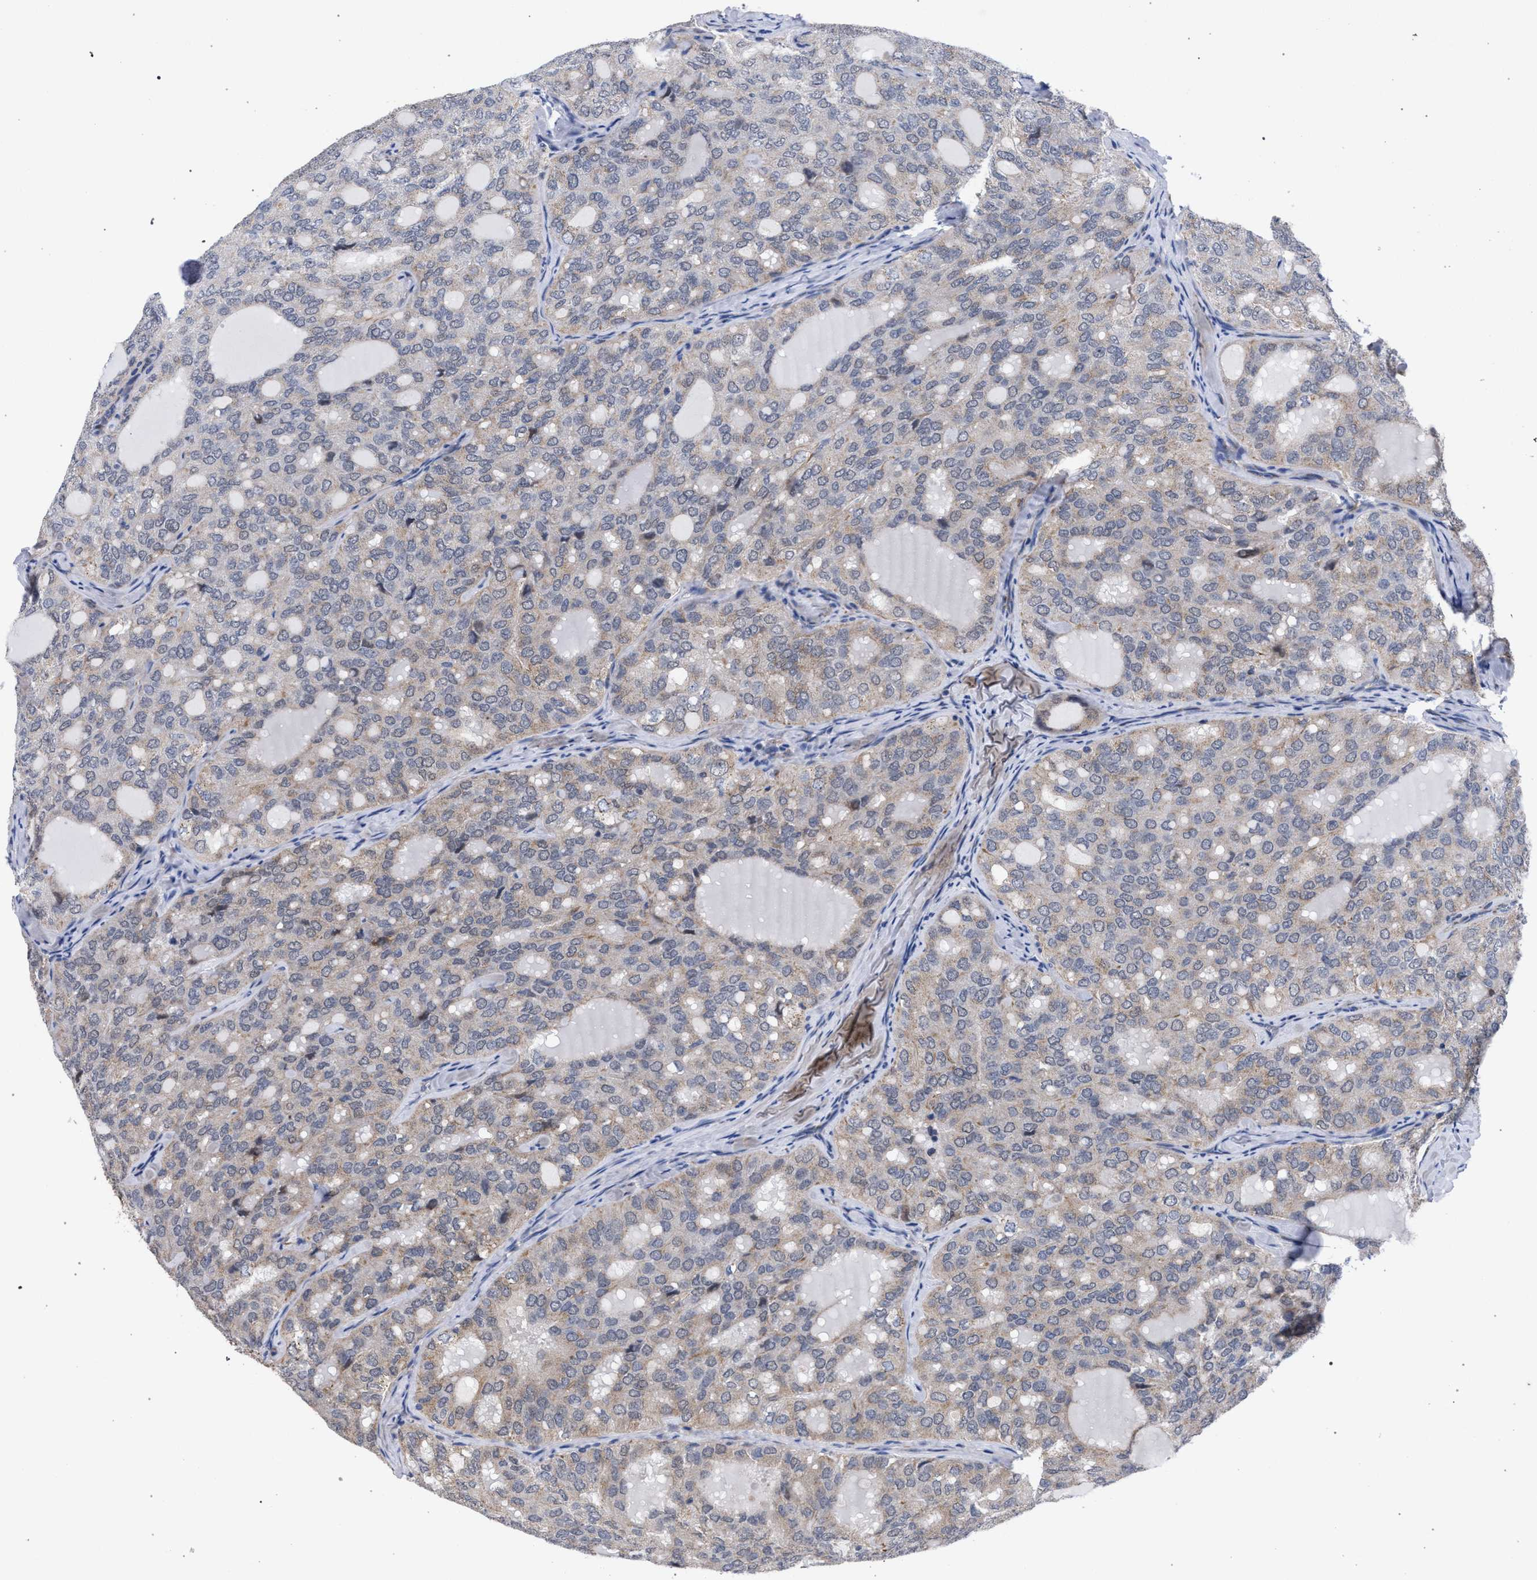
{"staining": {"intensity": "weak", "quantity": ">75%", "location": "cytoplasmic/membranous"}, "tissue": "thyroid cancer", "cell_type": "Tumor cells", "image_type": "cancer", "snomed": [{"axis": "morphology", "description": "Follicular adenoma carcinoma, NOS"}, {"axis": "topography", "description": "Thyroid gland"}], "caption": "Thyroid cancer stained with a brown dye displays weak cytoplasmic/membranous positive expression in about >75% of tumor cells.", "gene": "GOLGA2", "patient": {"sex": "male", "age": 75}}